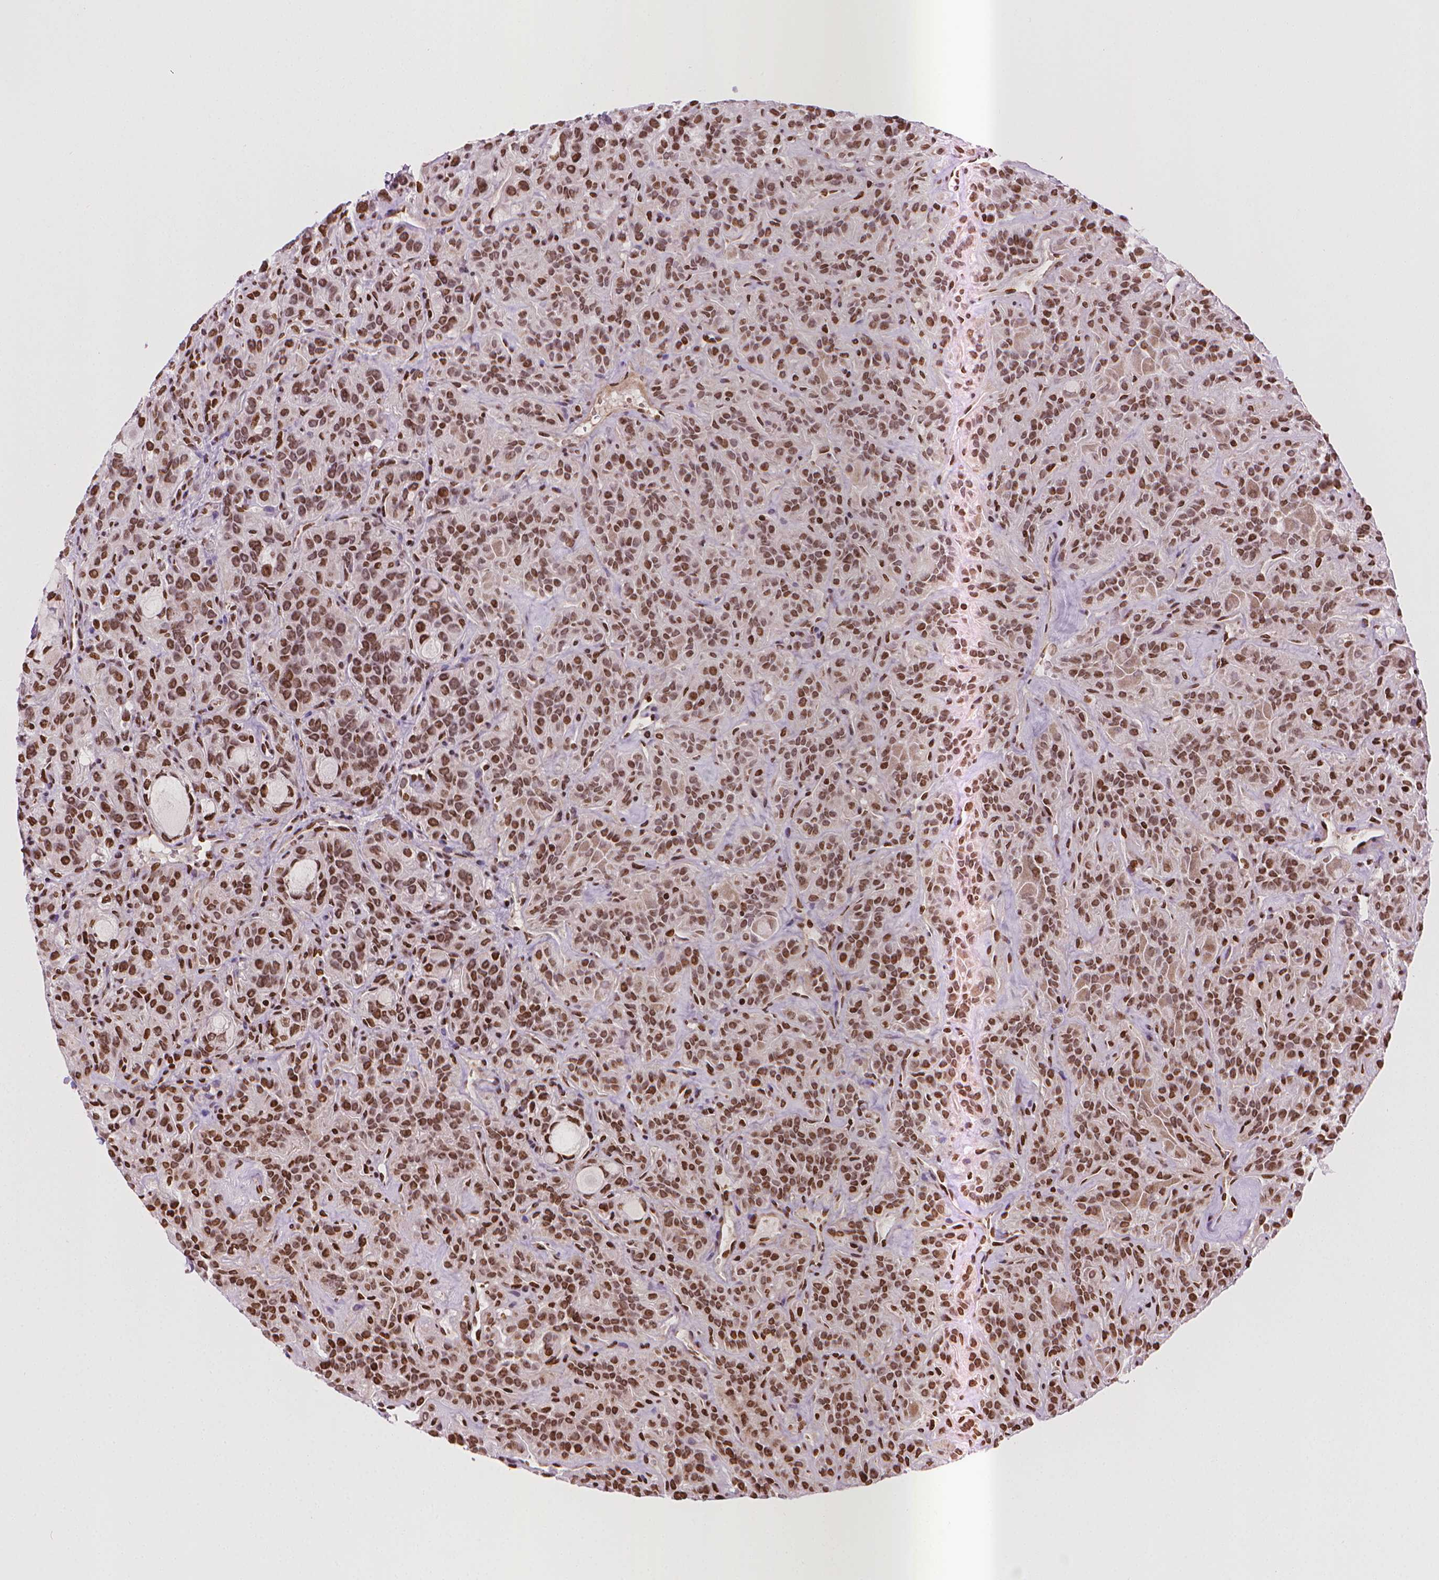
{"staining": {"intensity": "moderate", "quantity": ">75%", "location": "nuclear"}, "tissue": "thyroid cancer", "cell_type": "Tumor cells", "image_type": "cancer", "snomed": [{"axis": "morphology", "description": "Papillary adenocarcinoma, NOS"}, {"axis": "topography", "description": "Thyroid gland"}], "caption": "Human thyroid cancer (papillary adenocarcinoma) stained with a protein marker exhibits moderate staining in tumor cells.", "gene": "PIP4K2A", "patient": {"sex": "female", "age": 45}}